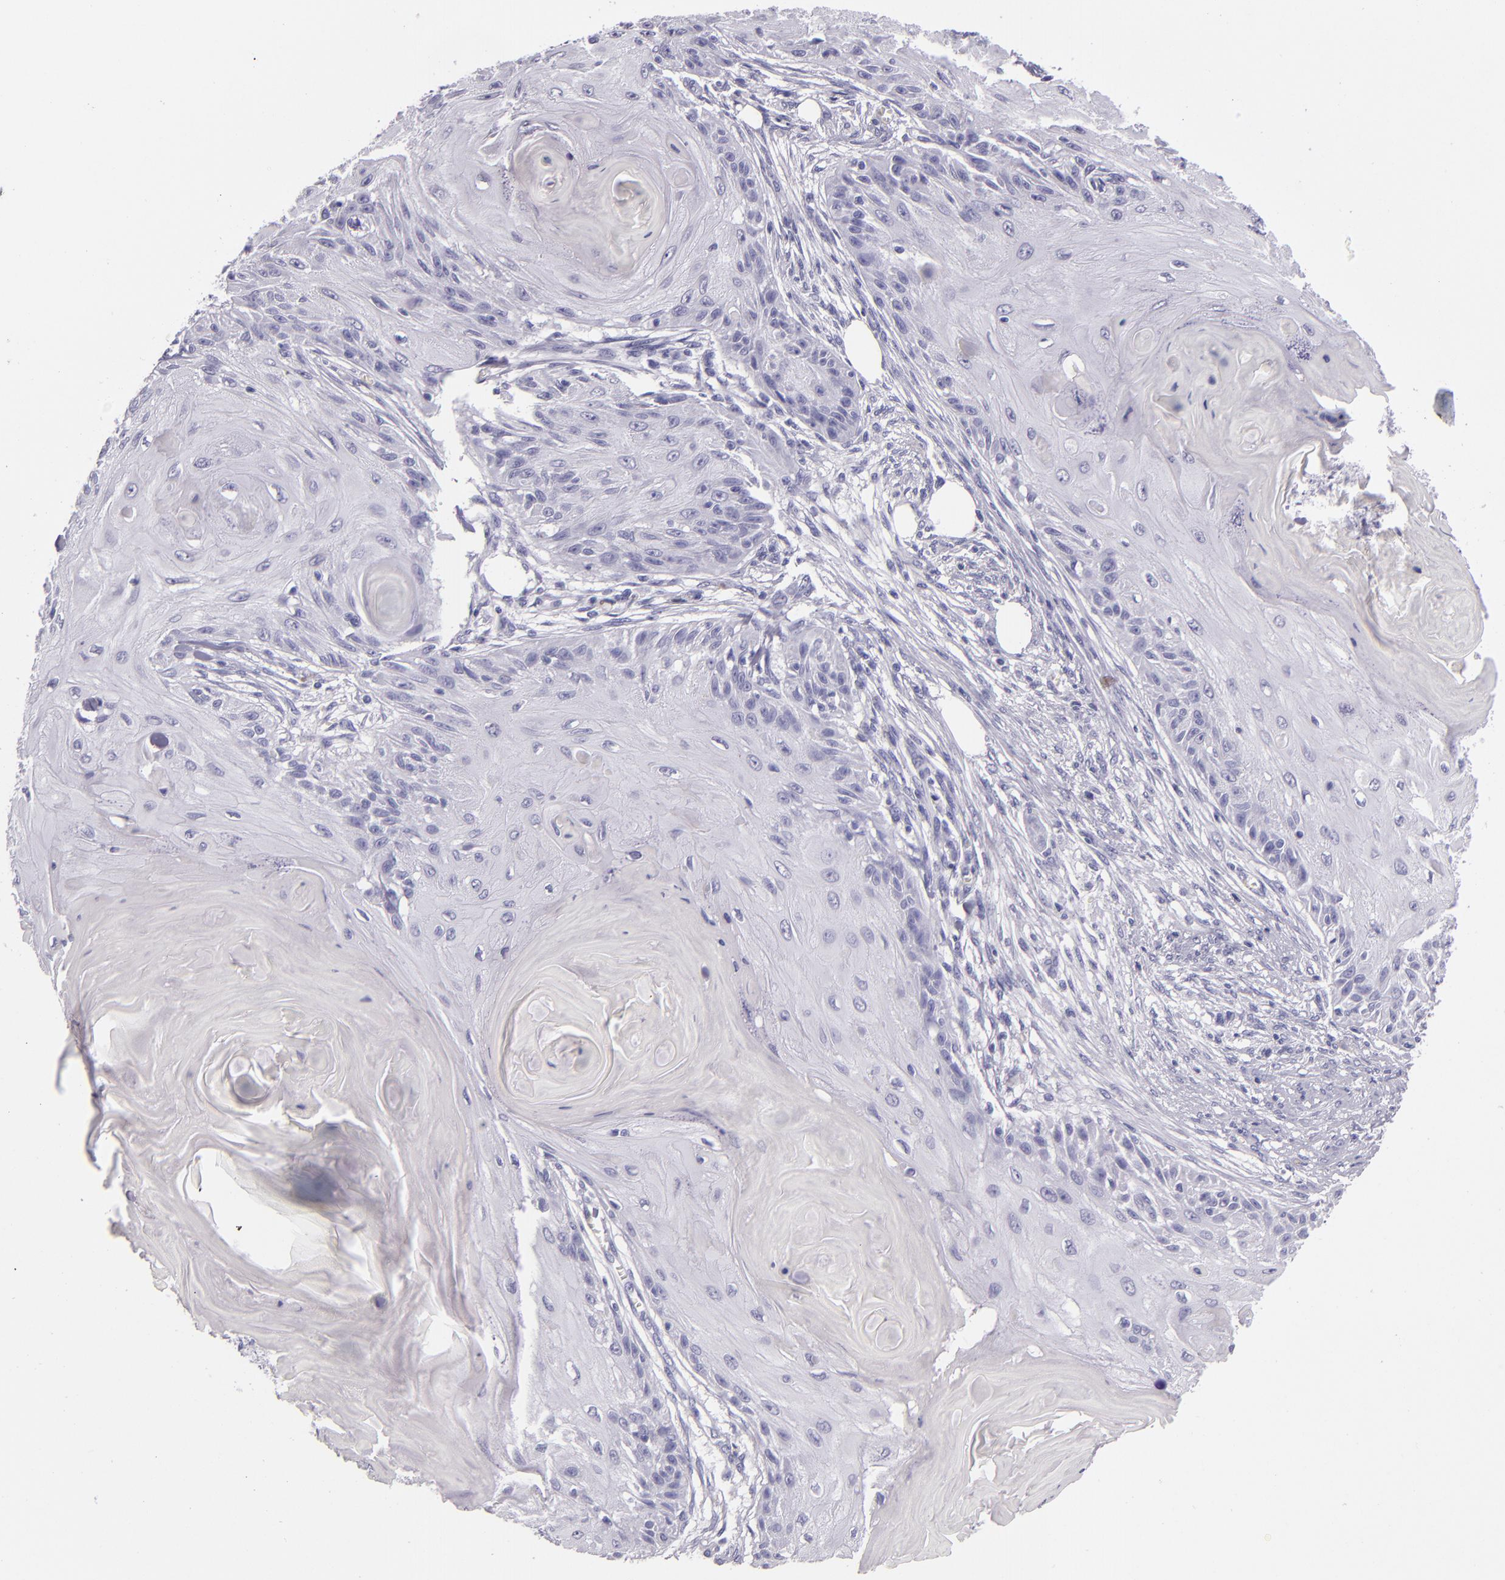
{"staining": {"intensity": "negative", "quantity": "none", "location": "none"}, "tissue": "skin cancer", "cell_type": "Tumor cells", "image_type": "cancer", "snomed": [{"axis": "morphology", "description": "Squamous cell carcinoma, NOS"}, {"axis": "topography", "description": "Skin"}], "caption": "IHC micrograph of skin squamous cell carcinoma stained for a protein (brown), which exhibits no staining in tumor cells.", "gene": "CR2", "patient": {"sex": "female", "age": 88}}